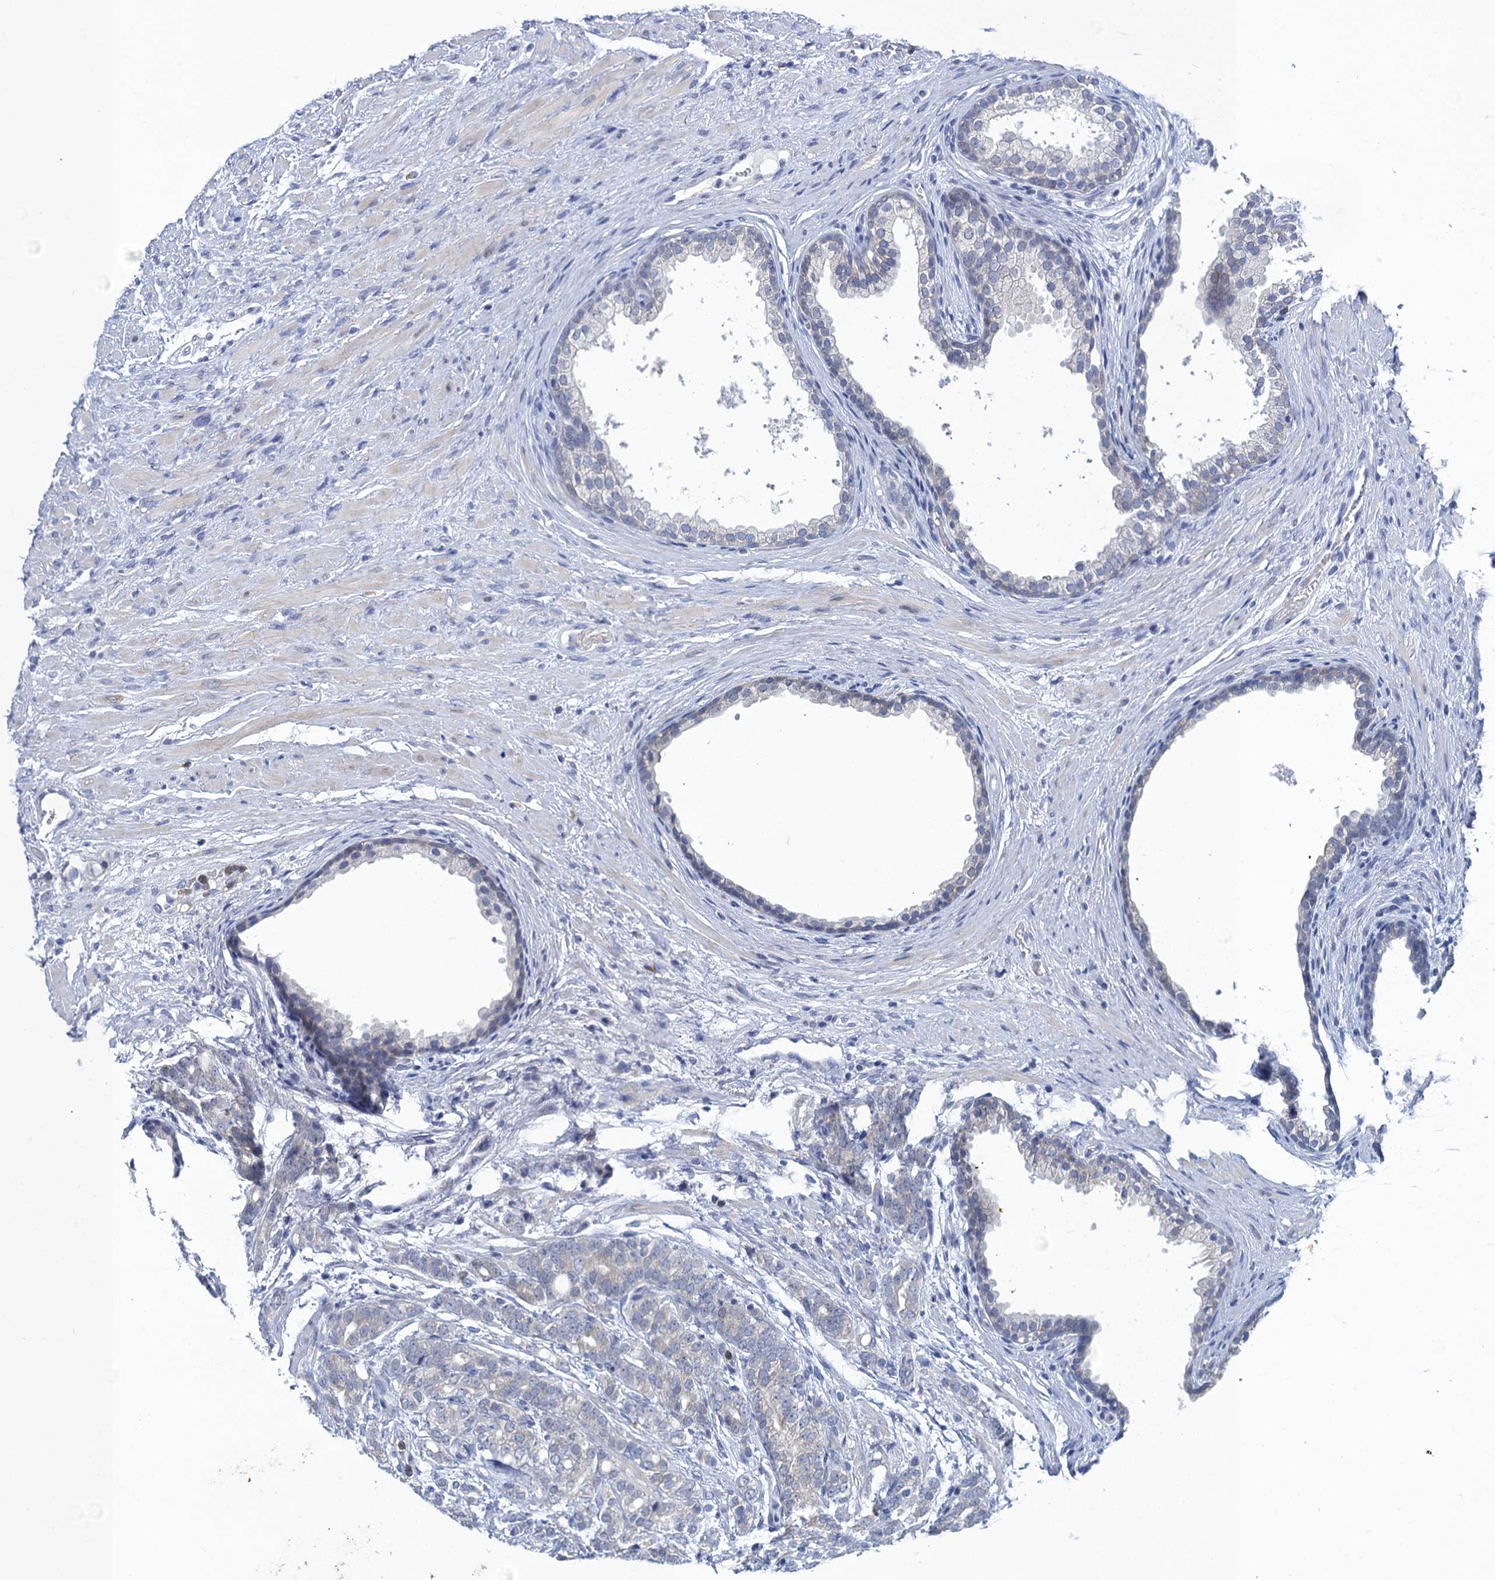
{"staining": {"intensity": "negative", "quantity": "none", "location": "none"}, "tissue": "prostate cancer", "cell_type": "Tumor cells", "image_type": "cancer", "snomed": [{"axis": "morphology", "description": "Adenocarcinoma, High grade"}, {"axis": "topography", "description": "Prostate"}], "caption": "Immunohistochemistry photomicrograph of neoplastic tissue: prostate cancer stained with DAB (3,3'-diaminobenzidine) reveals no significant protein staining in tumor cells.", "gene": "SCEL", "patient": {"sex": "male", "age": 57}}